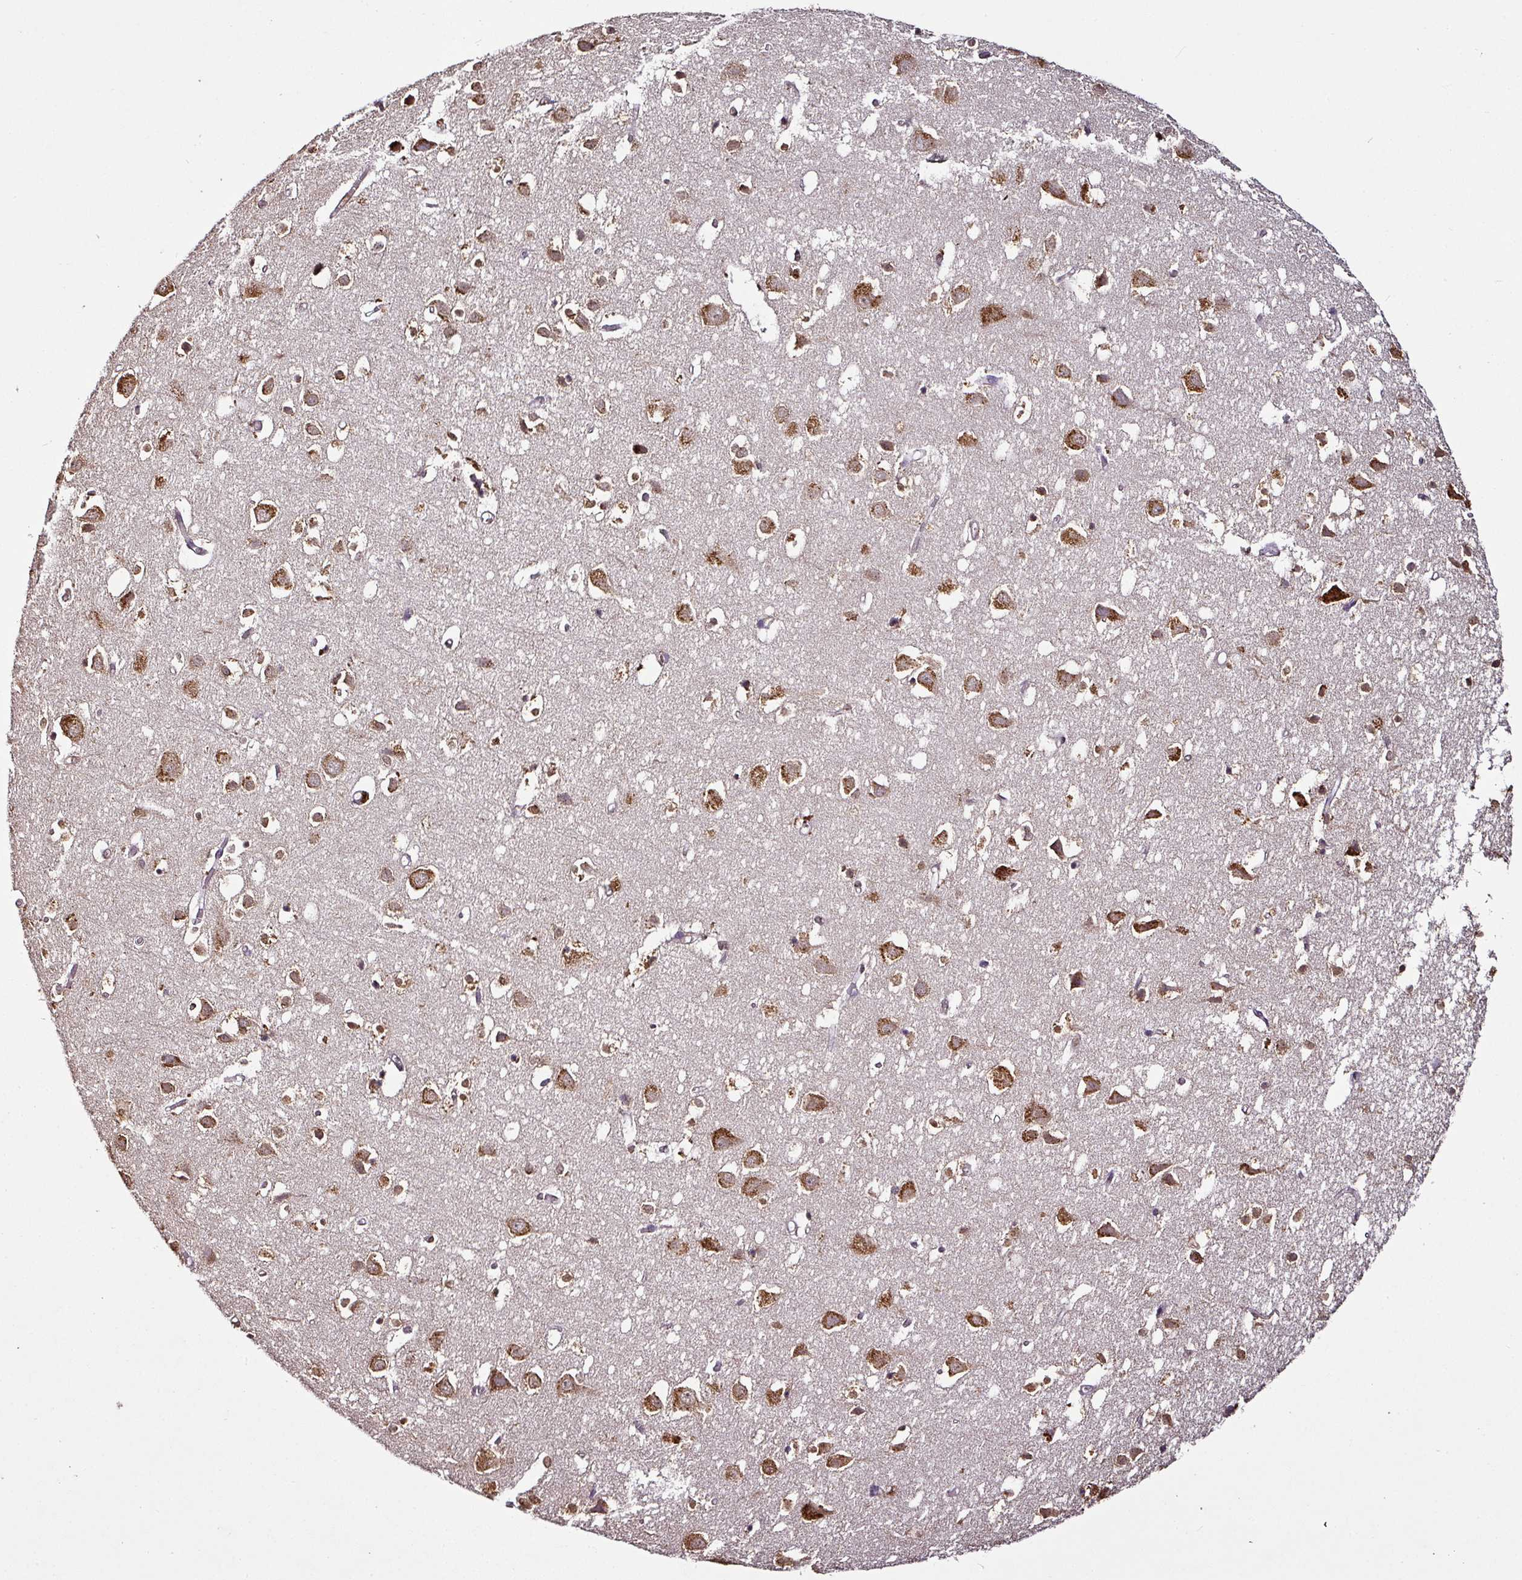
{"staining": {"intensity": "weak", "quantity": "25%-75%", "location": "cytoplasmic/membranous"}, "tissue": "cerebral cortex", "cell_type": "Endothelial cells", "image_type": "normal", "snomed": [{"axis": "morphology", "description": "Normal tissue, NOS"}, {"axis": "topography", "description": "Cerebral cortex"}], "caption": "Brown immunohistochemical staining in normal human cerebral cortex exhibits weak cytoplasmic/membranous positivity in approximately 25%-75% of endothelial cells. The staining is performed using DAB (3,3'-diaminobenzidine) brown chromogen to label protein expression. The nuclei are counter-stained blue using hematoxylin.", "gene": "RPL38", "patient": {"sex": "male", "age": 70}}